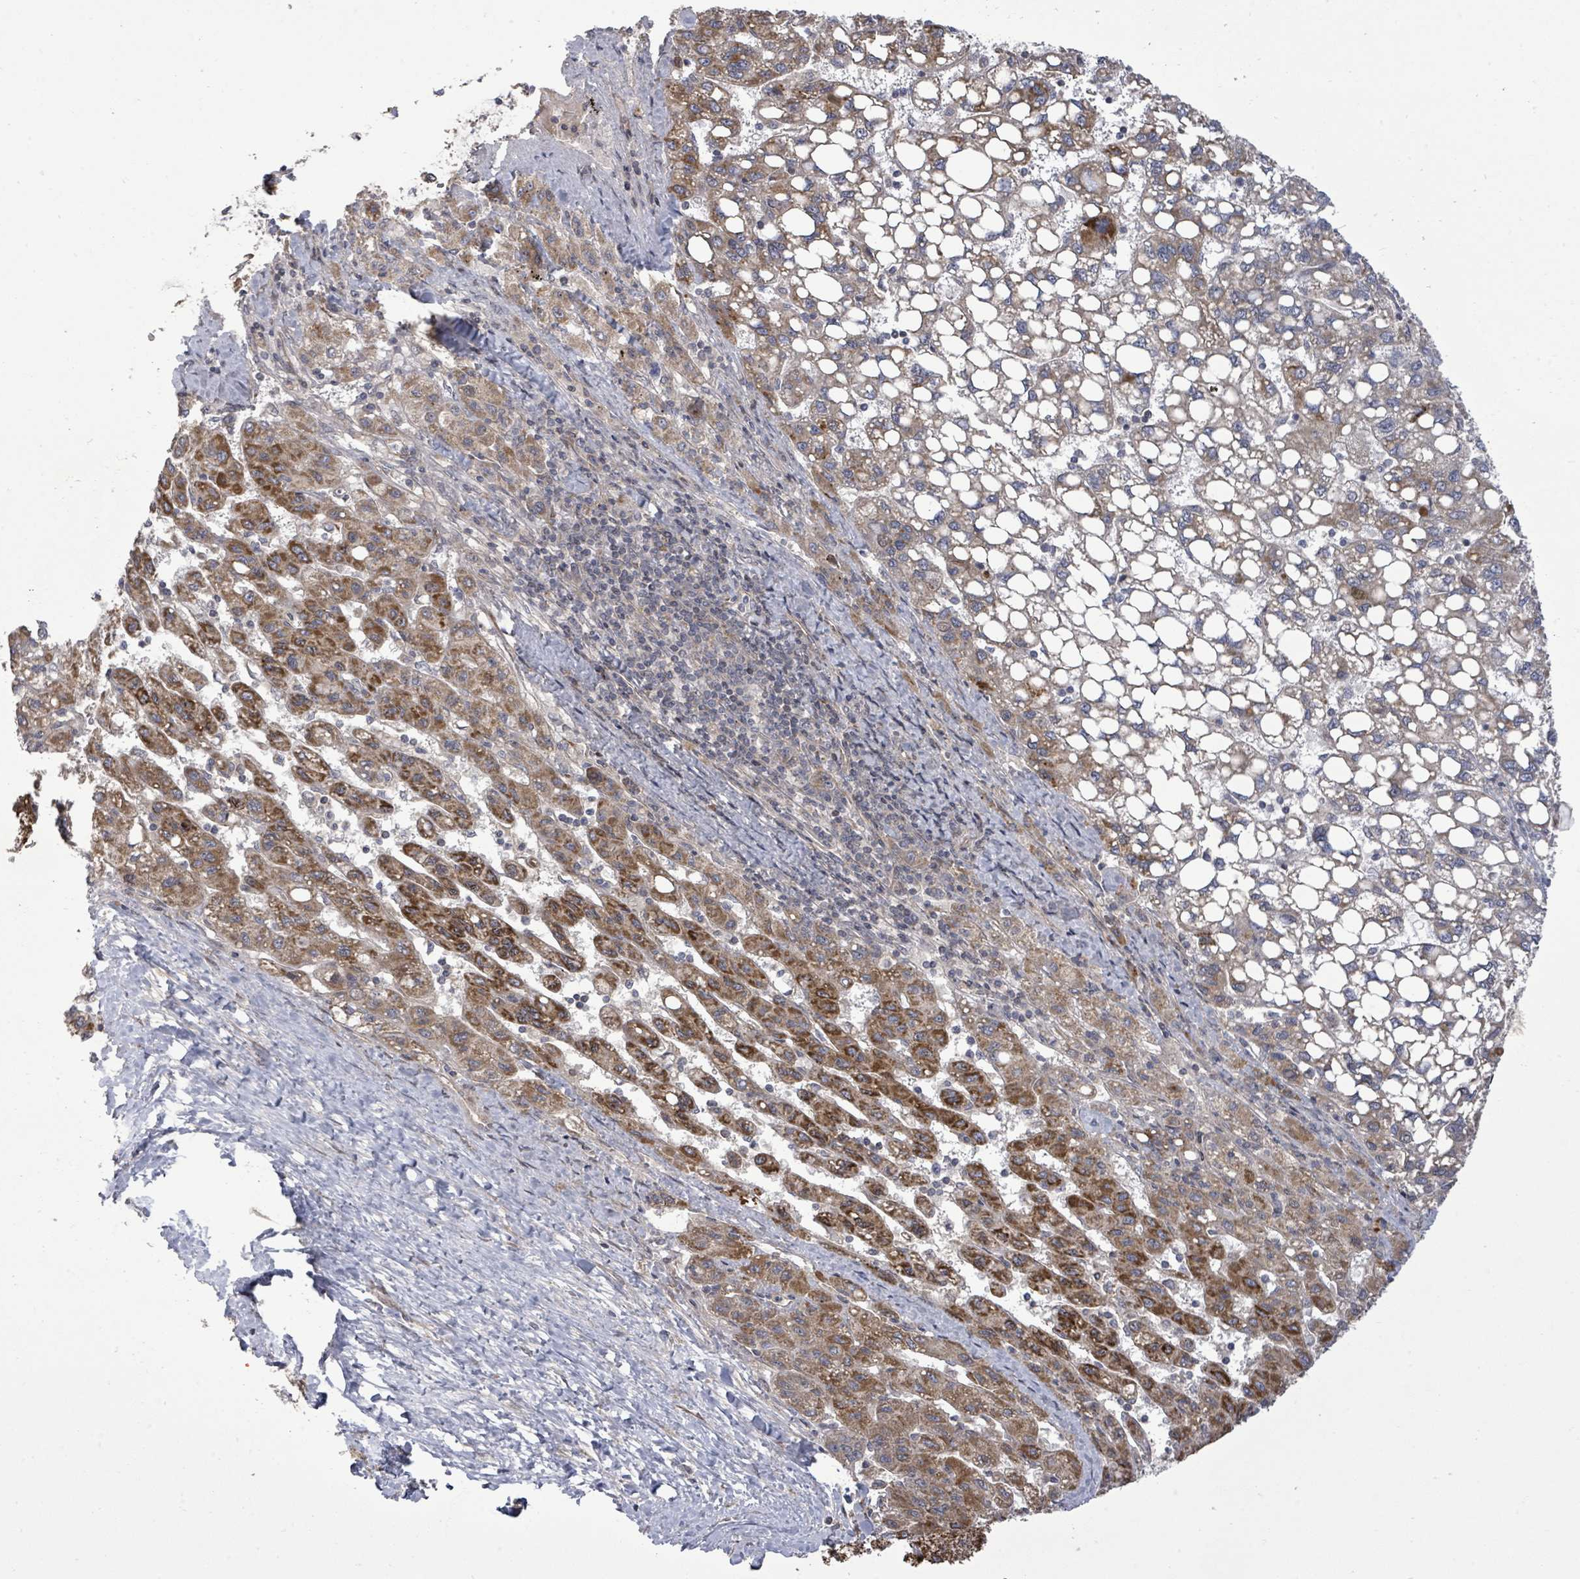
{"staining": {"intensity": "strong", "quantity": "<25%", "location": "cytoplasmic/membranous"}, "tissue": "liver cancer", "cell_type": "Tumor cells", "image_type": "cancer", "snomed": [{"axis": "morphology", "description": "Carcinoma, Hepatocellular, NOS"}, {"axis": "topography", "description": "Liver"}], "caption": "Hepatocellular carcinoma (liver) tissue displays strong cytoplasmic/membranous expression in approximately <25% of tumor cells", "gene": "KRTAP27-1", "patient": {"sex": "female", "age": 82}}